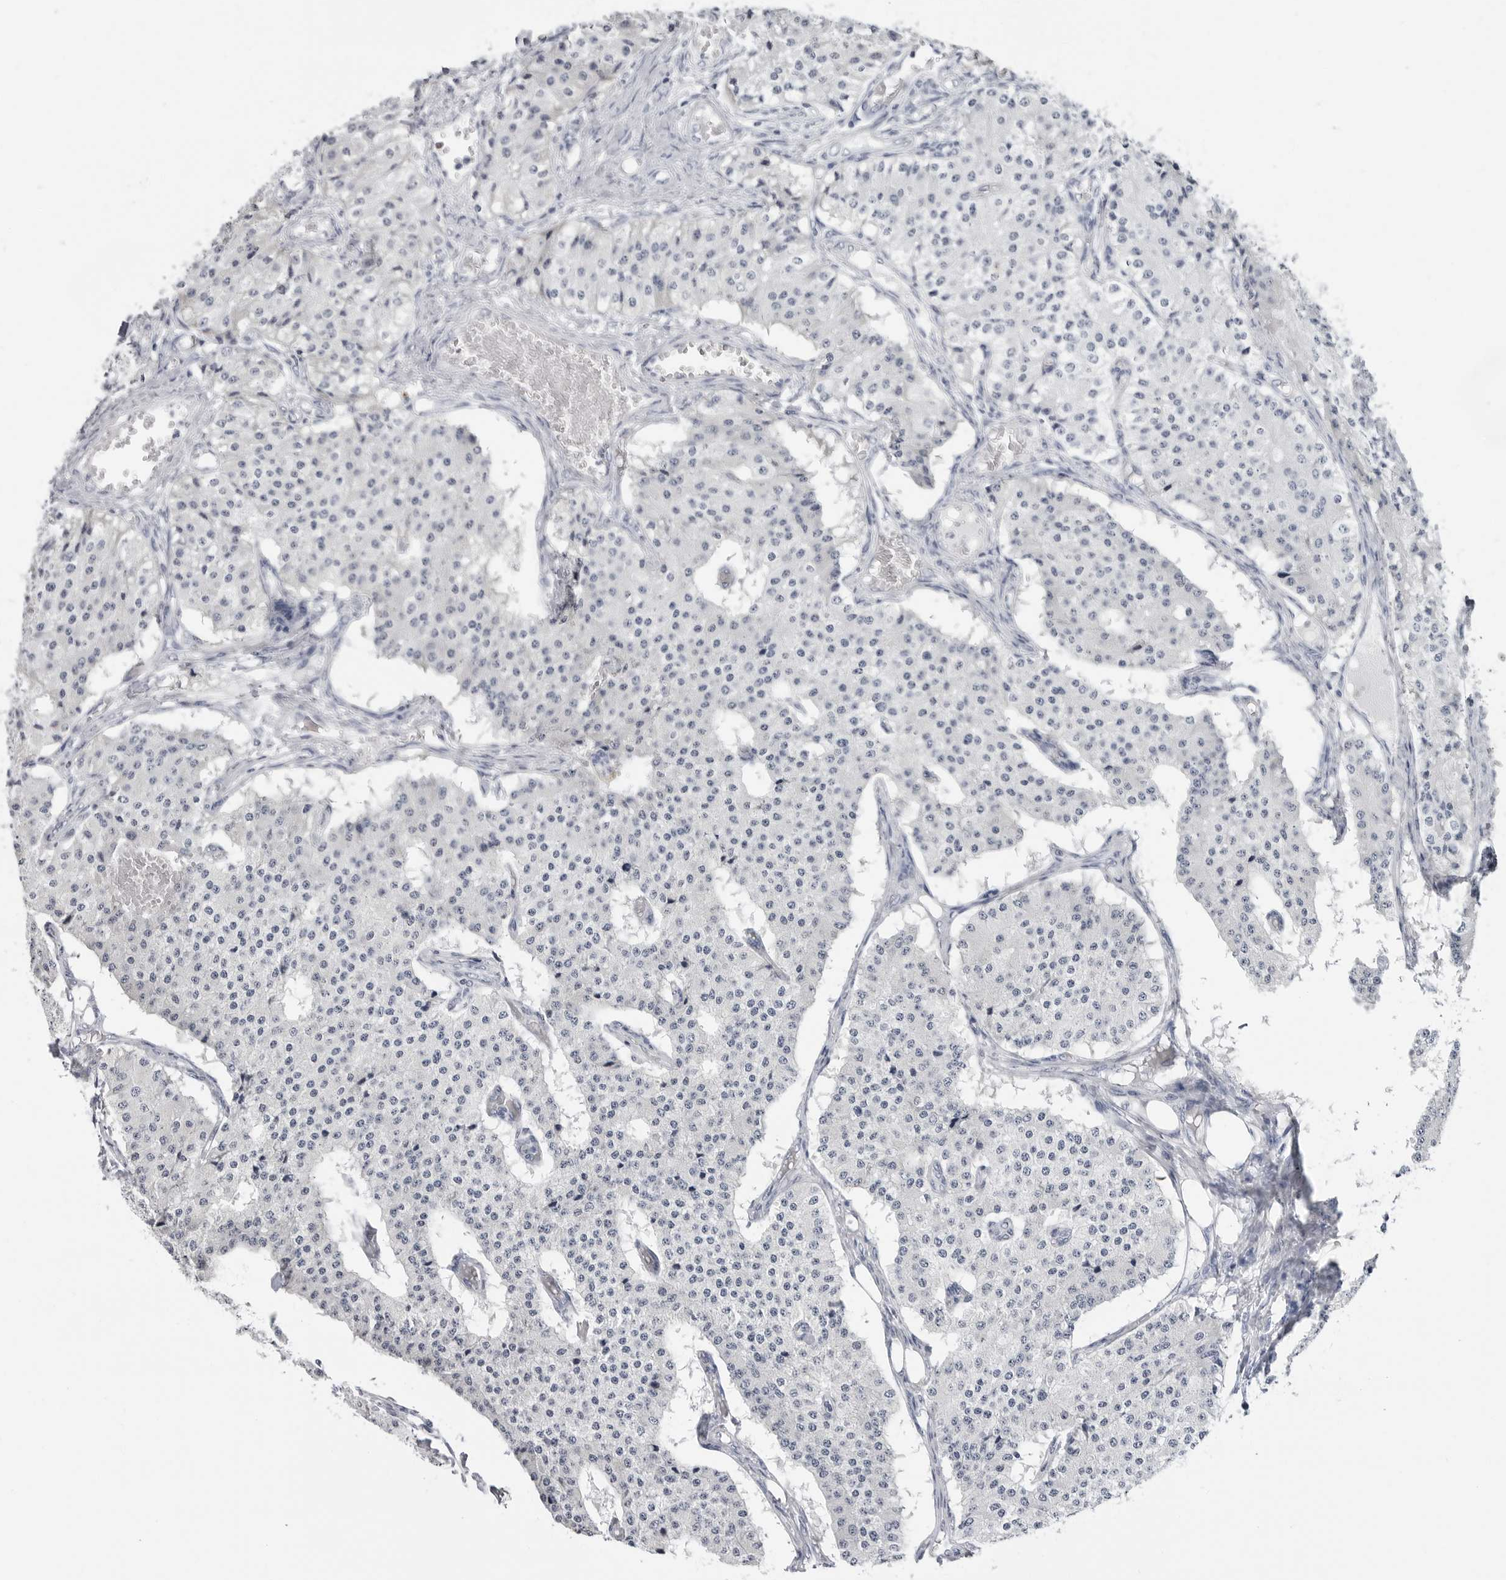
{"staining": {"intensity": "negative", "quantity": "none", "location": "none"}, "tissue": "carcinoid", "cell_type": "Tumor cells", "image_type": "cancer", "snomed": [{"axis": "morphology", "description": "Carcinoid, malignant, NOS"}, {"axis": "topography", "description": "Colon"}], "caption": "Carcinoid stained for a protein using immunohistochemistry displays no expression tumor cells.", "gene": "PGA3", "patient": {"sex": "female", "age": 52}}